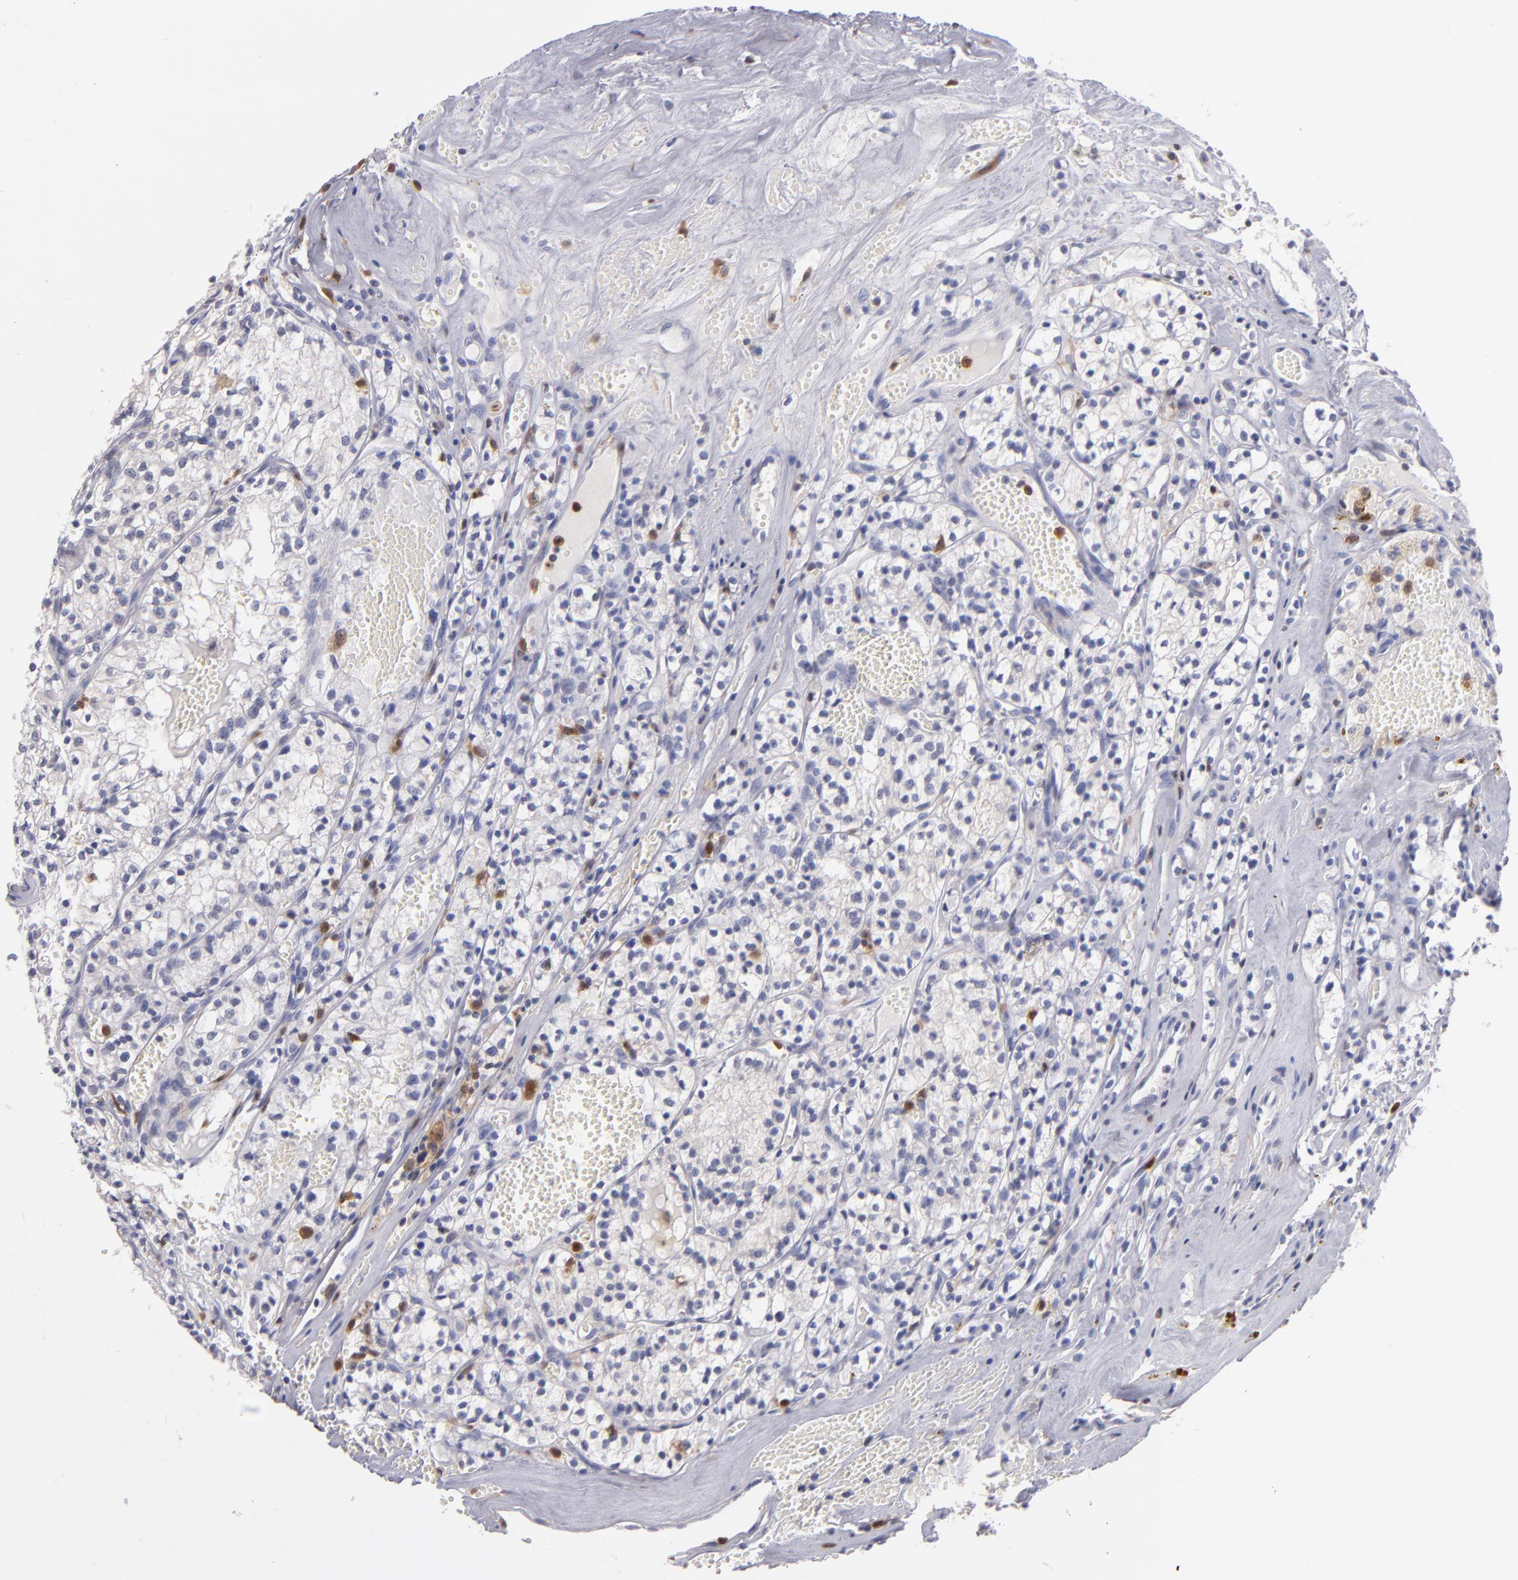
{"staining": {"intensity": "negative", "quantity": "none", "location": "none"}, "tissue": "renal cancer", "cell_type": "Tumor cells", "image_type": "cancer", "snomed": [{"axis": "morphology", "description": "Adenocarcinoma, NOS"}, {"axis": "topography", "description": "Kidney"}], "caption": "The immunohistochemistry image has no significant staining in tumor cells of renal cancer (adenocarcinoma) tissue.", "gene": "PRKCD", "patient": {"sex": "male", "age": 61}}